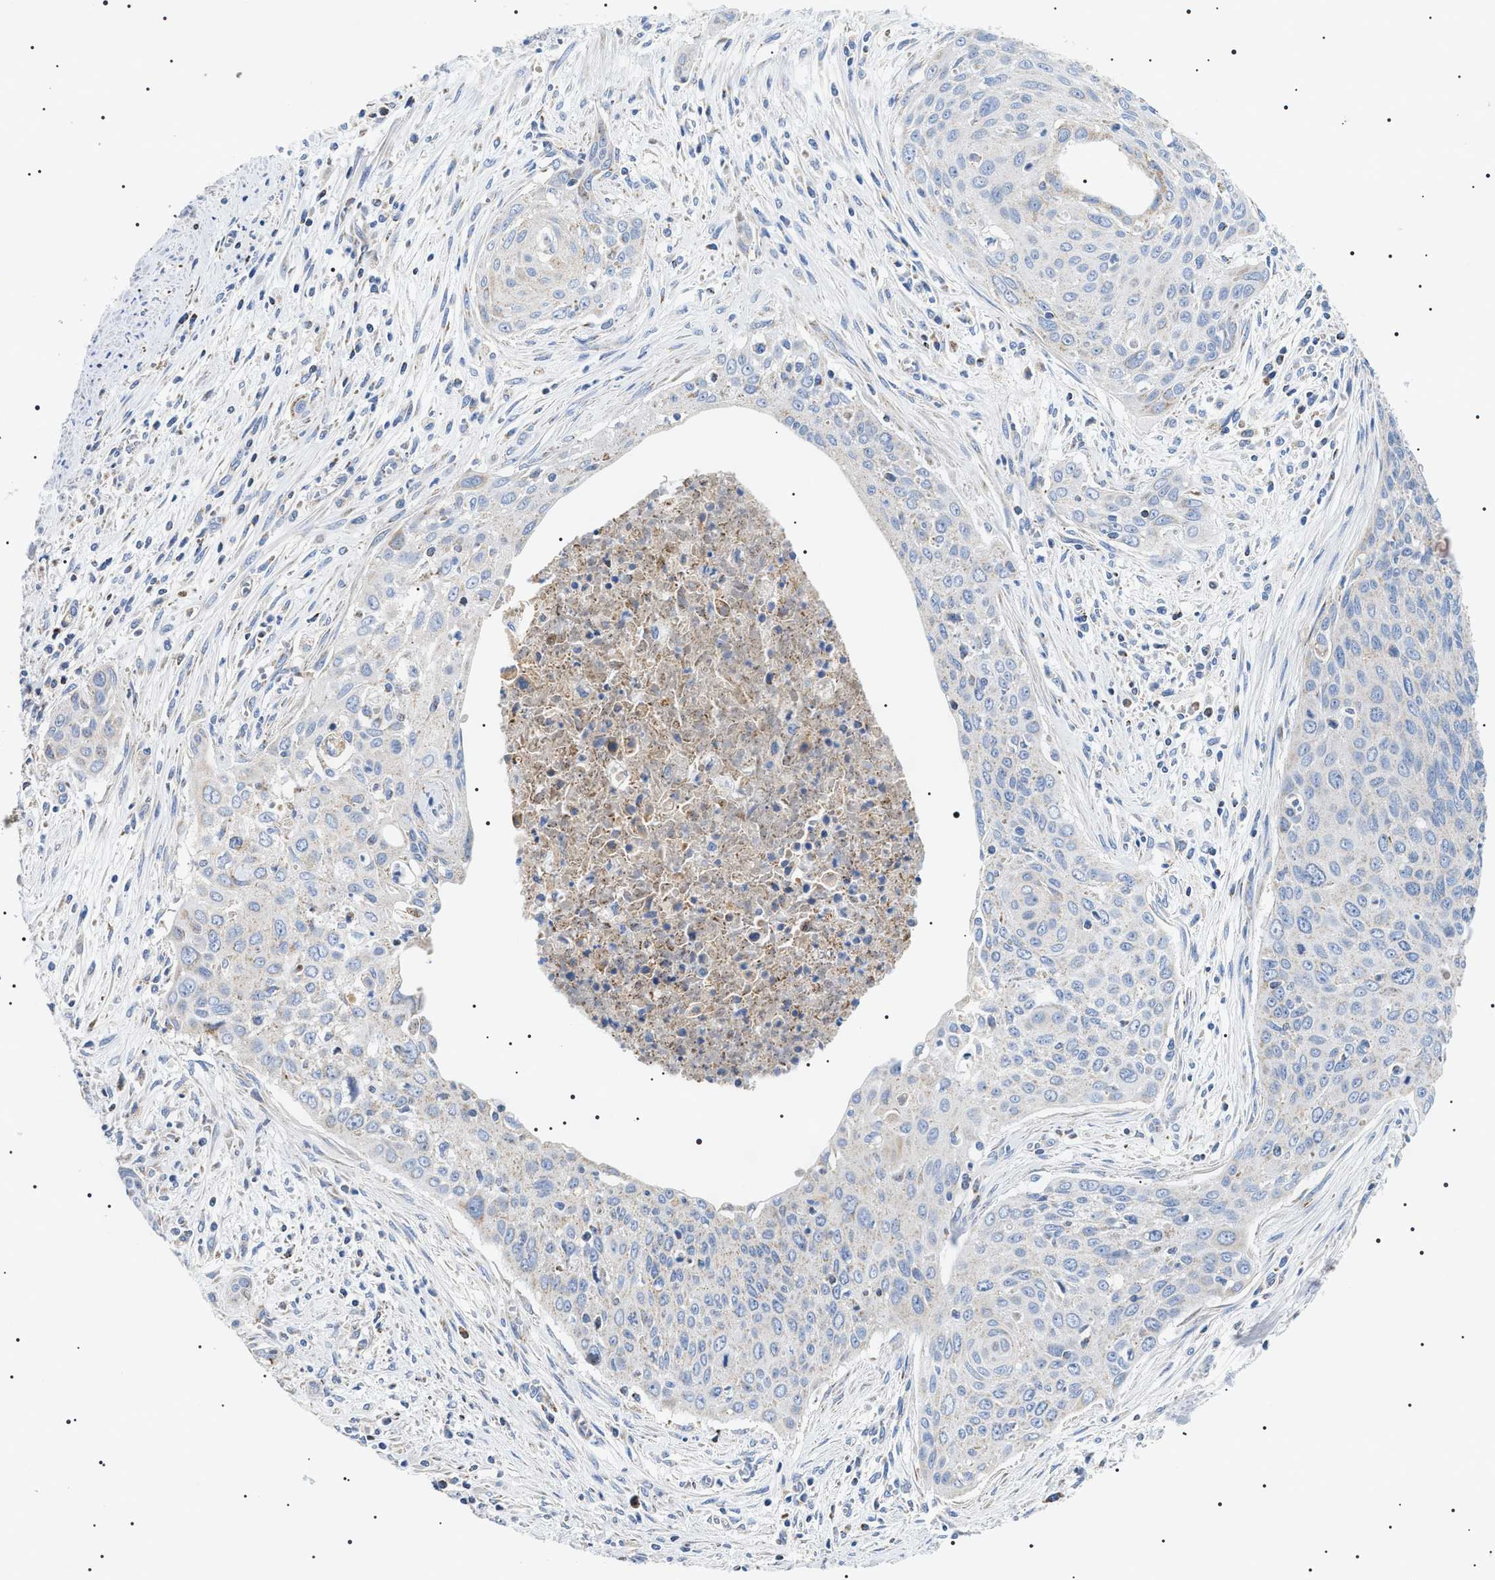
{"staining": {"intensity": "negative", "quantity": "none", "location": "none"}, "tissue": "cervical cancer", "cell_type": "Tumor cells", "image_type": "cancer", "snomed": [{"axis": "morphology", "description": "Squamous cell carcinoma, NOS"}, {"axis": "topography", "description": "Cervix"}], "caption": "This is an immunohistochemistry (IHC) image of human cervical squamous cell carcinoma. There is no expression in tumor cells.", "gene": "OXSM", "patient": {"sex": "female", "age": 55}}